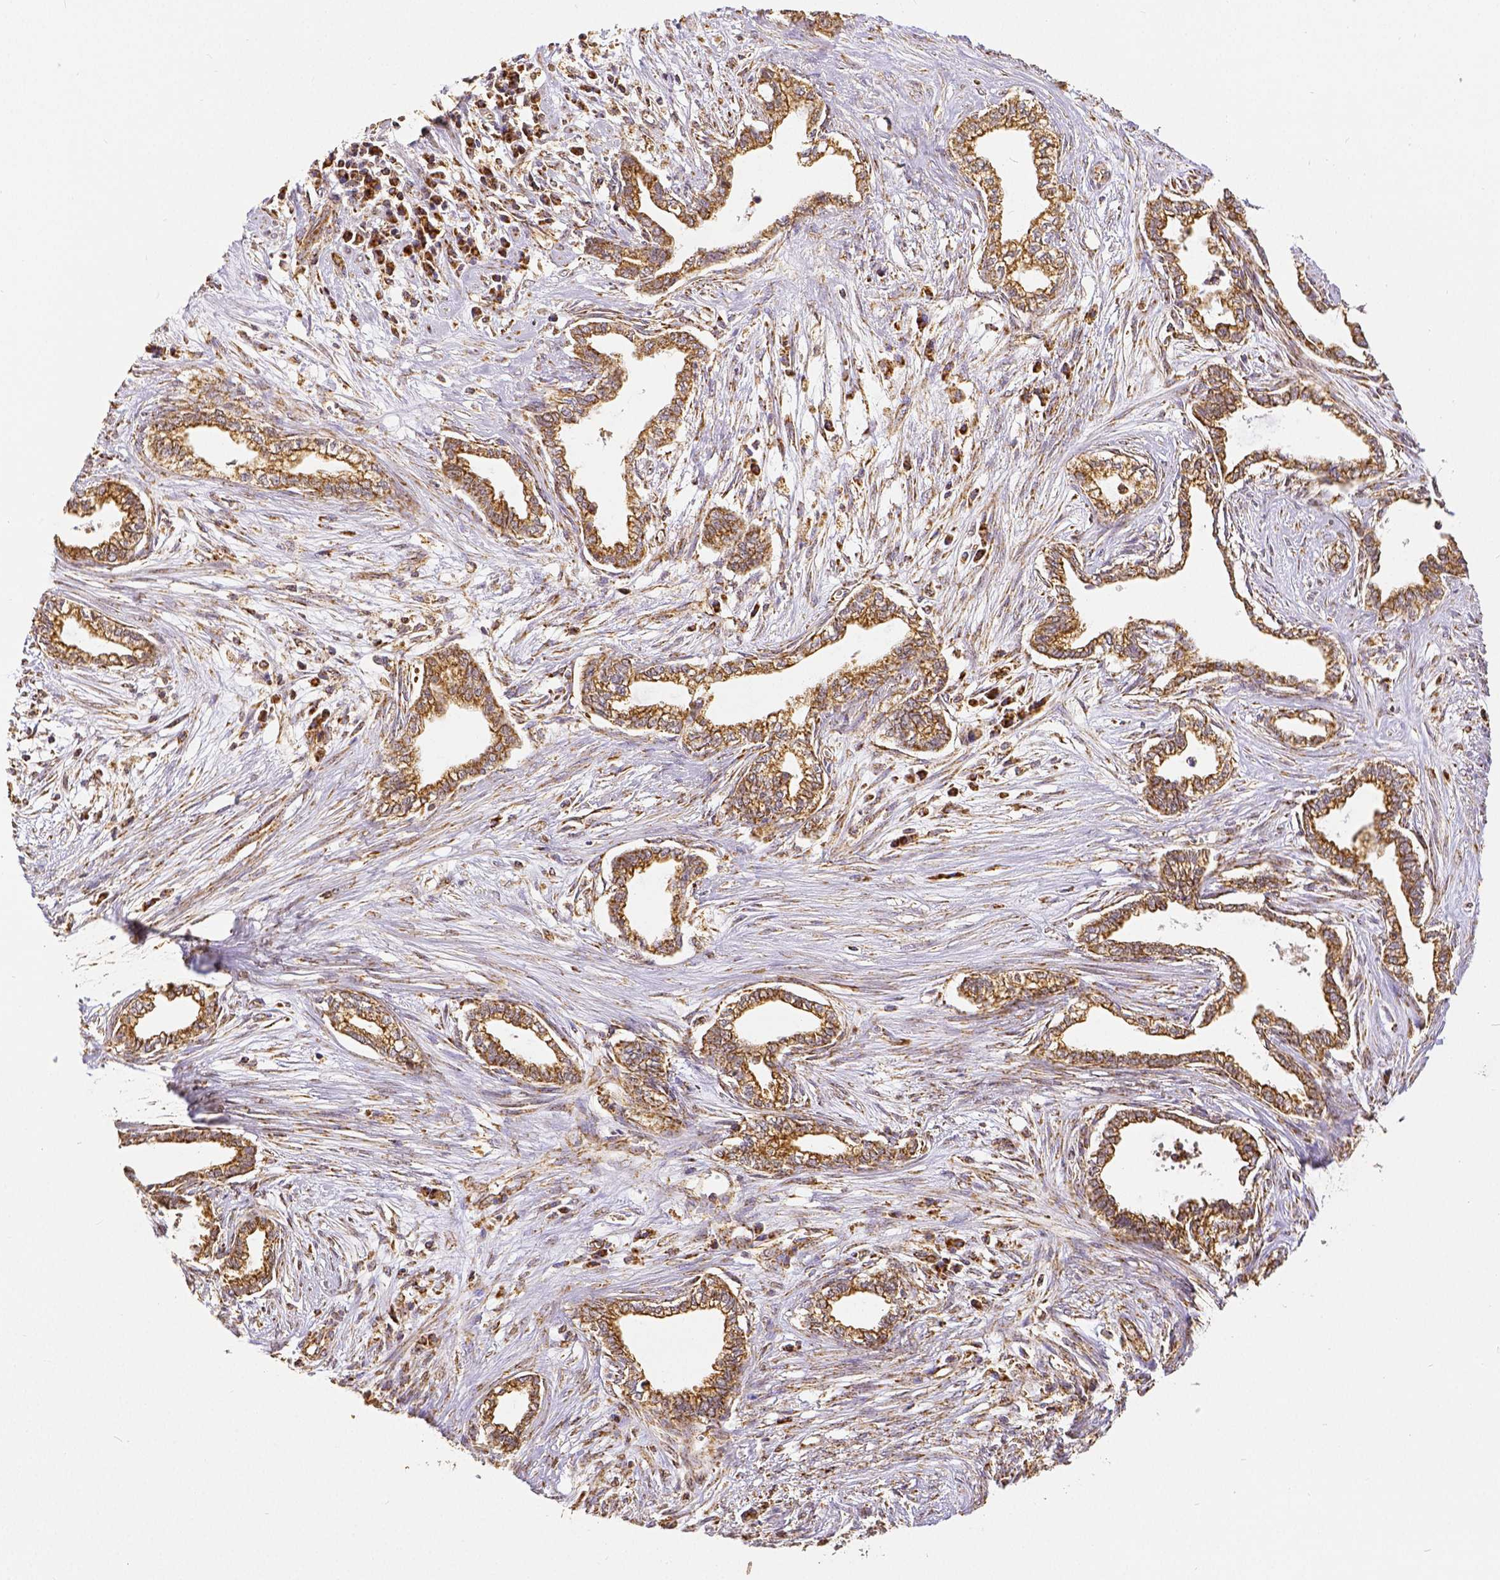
{"staining": {"intensity": "moderate", "quantity": ">75%", "location": "cytoplasmic/membranous"}, "tissue": "cervical cancer", "cell_type": "Tumor cells", "image_type": "cancer", "snomed": [{"axis": "morphology", "description": "Adenocarcinoma, NOS"}, {"axis": "topography", "description": "Cervix"}], "caption": "Immunohistochemistry (DAB) staining of human adenocarcinoma (cervical) displays moderate cytoplasmic/membranous protein staining in approximately >75% of tumor cells.", "gene": "SDHB", "patient": {"sex": "female", "age": 62}}